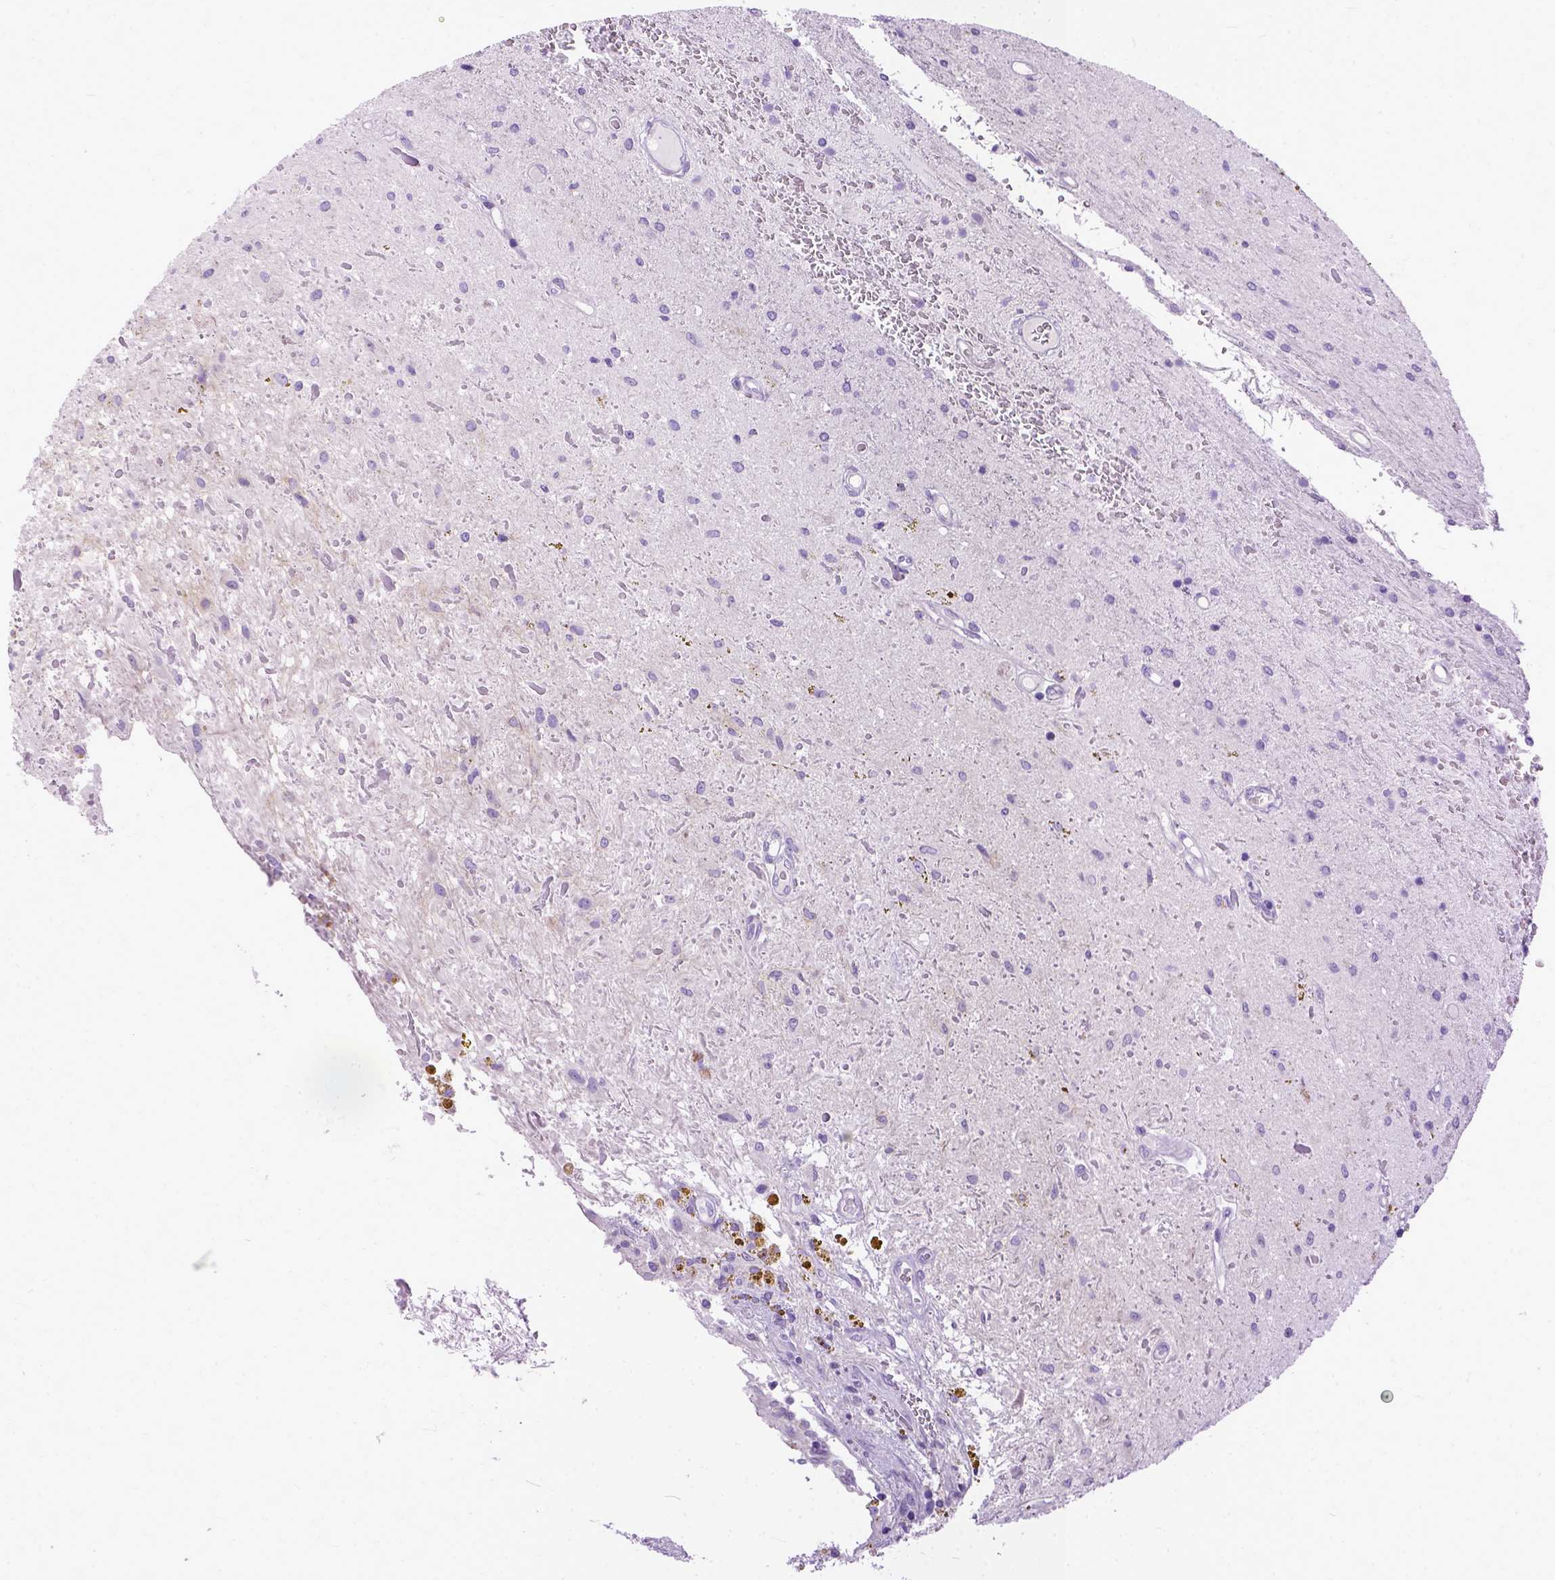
{"staining": {"intensity": "negative", "quantity": "none", "location": "none"}, "tissue": "glioma", "cell_type": "Tumor cells", "image_type": "cancer", "snomed": [{"axis": "morphology", "description": "Glioma, malignant, Low grade"}, {"axis": "topography", "description": "Cerebellum"}], "caption": "This micrograph is of glioma stained with immunohistochemistry (IHC) to label a protein in brown with the nuclei are counter-stained blue. There is no staining in tumor cells.", "gene": "PPL", "patient": {"sex": "female", "age": 14}}